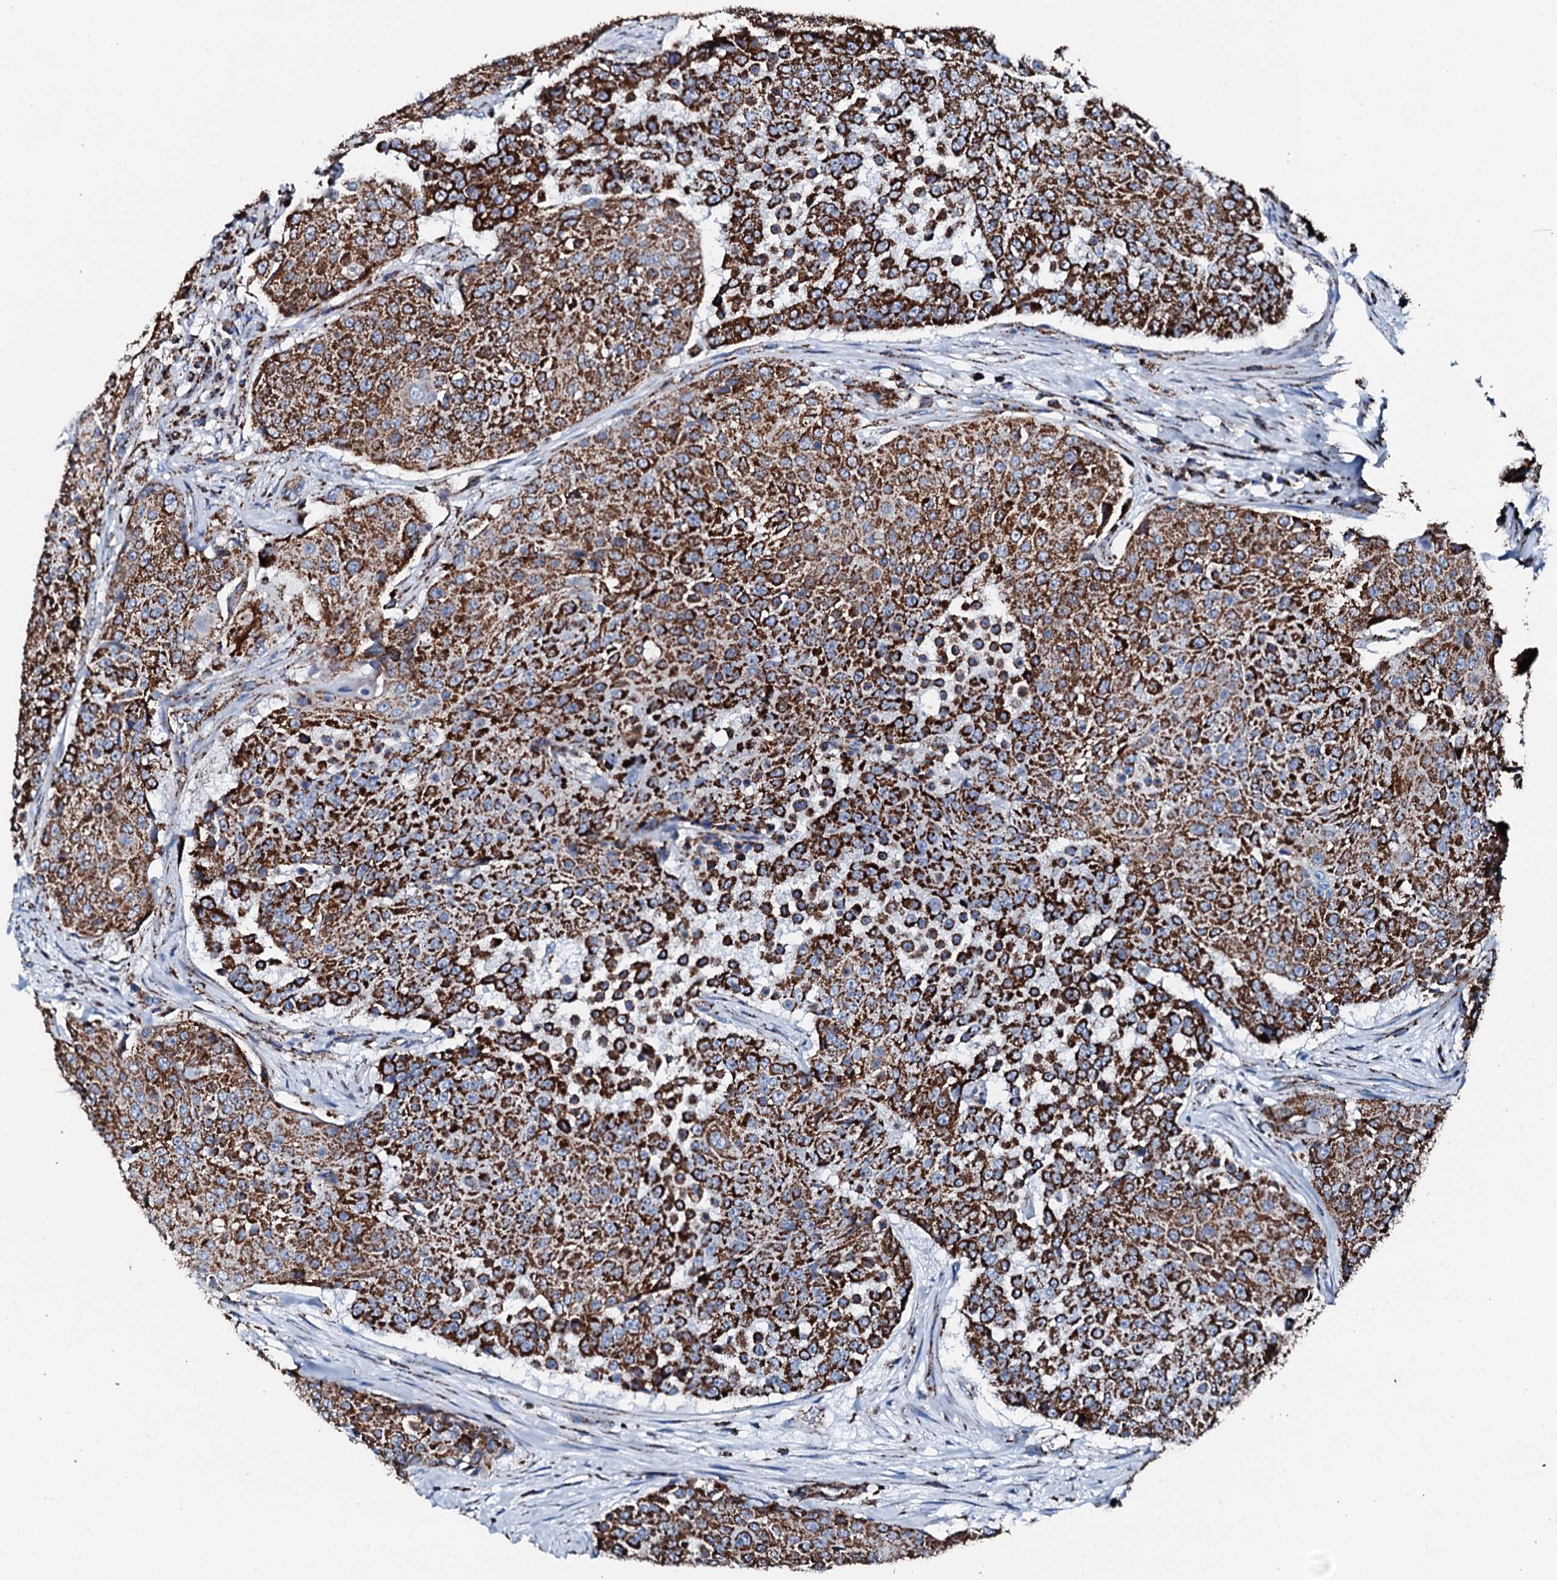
{"staining": {"intensity": "strong", "quantity": ">75%", "location": "cytoplasmic/membranous"}, "tissue": "urothelial cancer", "cell_type": "Tumor cells", "image_type": "cancer", "snomed": [{"axis": "morphology", "description": "Urothelial carcinoma, High grade"}, {"axis": "topography", "description": "Urinary bladder"}], "caption": "Urothelial cancer stained with DAB IHC demonstrates high levels of strong cytoplasmic/membranous positivity in approximately >75% of tumor cells.", "gene": "HADH", "patient": {"sex": "female", "age": 63}}